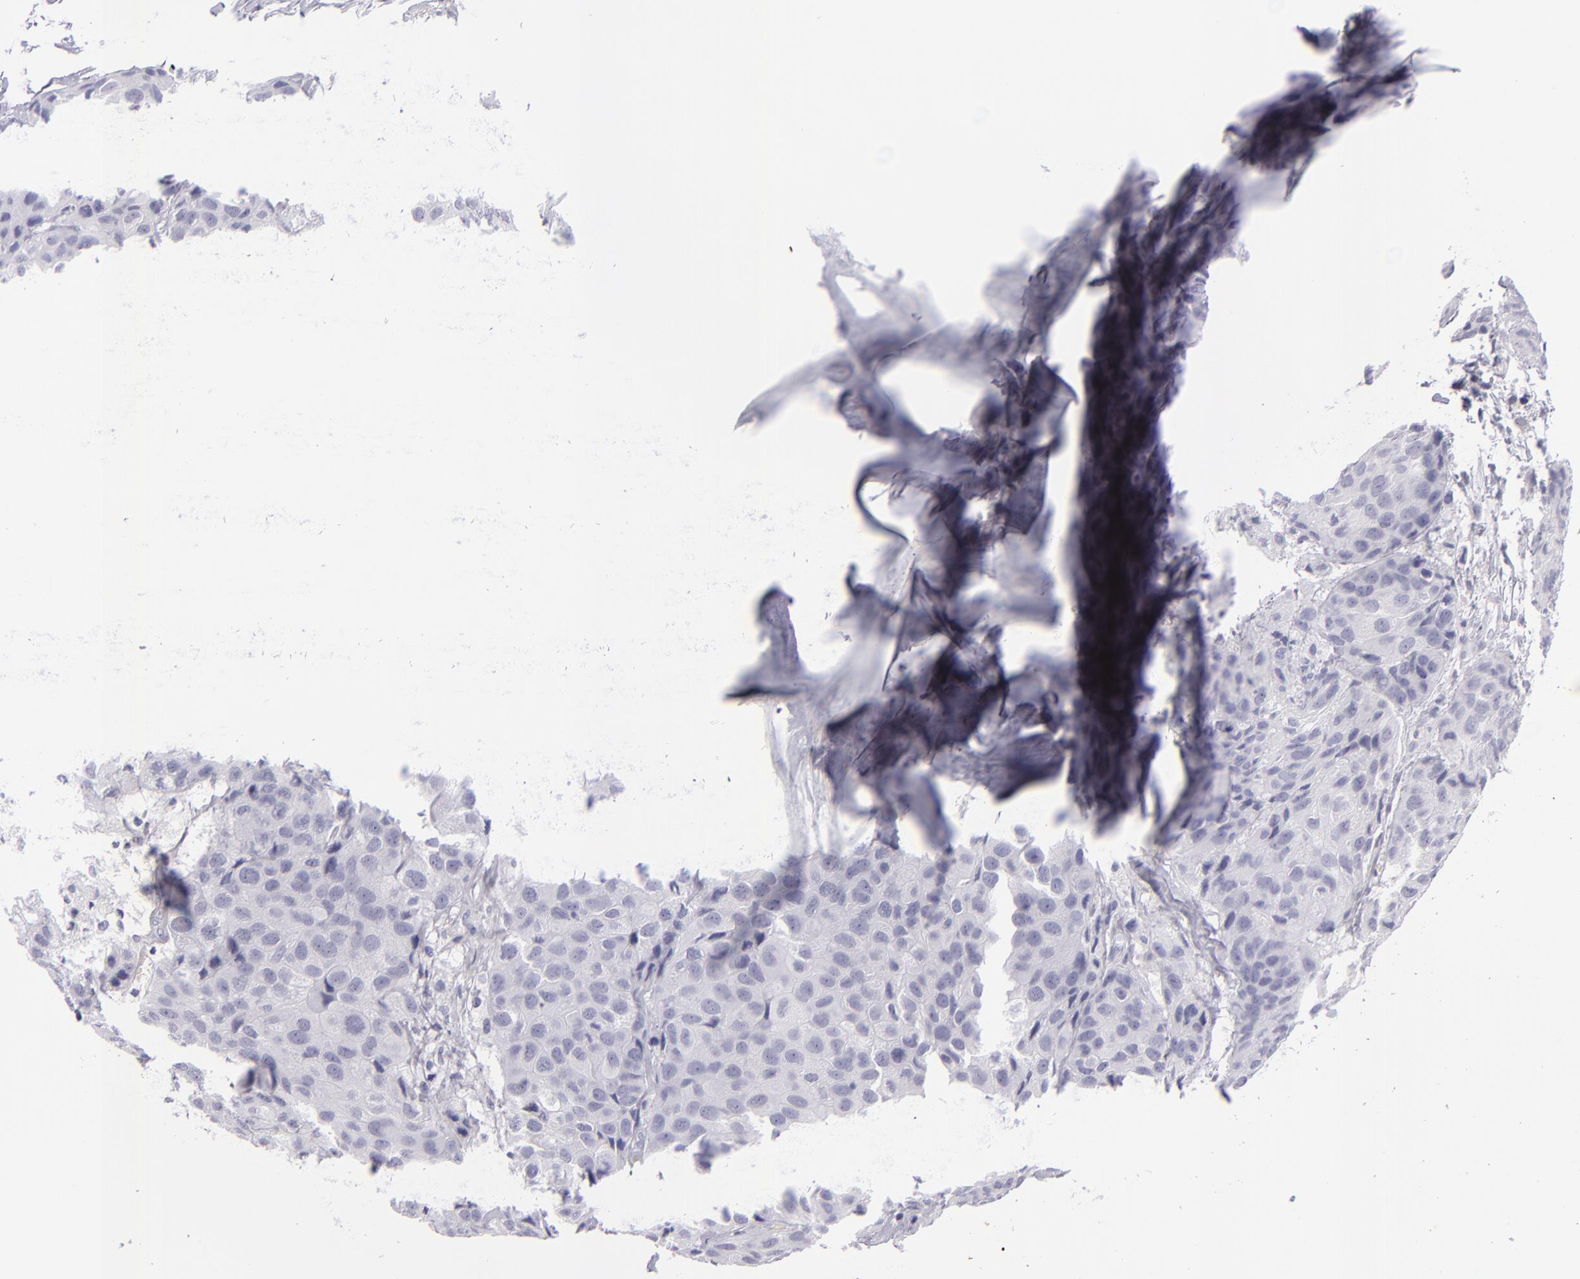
{"staining": {"intensity": "negative", "quantity": "none", "location": "none"}, "tissue": "breast cancer", "cell_type": "Tumor cells", "image_type": "cancer", "snomed": [{"axis": "morphology", "description": "Duct carcinoma"}, {"axis": "topography", "description": "Breast"}], "caption": "Tumor cells are negative for brown protein staining in breast cancer. (Stains: DAB immunohistochemistry (IHC) with hematoxylin counter stain, Microscopy: brightfield microscopy at high magnification).", "gene": "VIL1", "patient": {"sex": "female", "age": 68}}